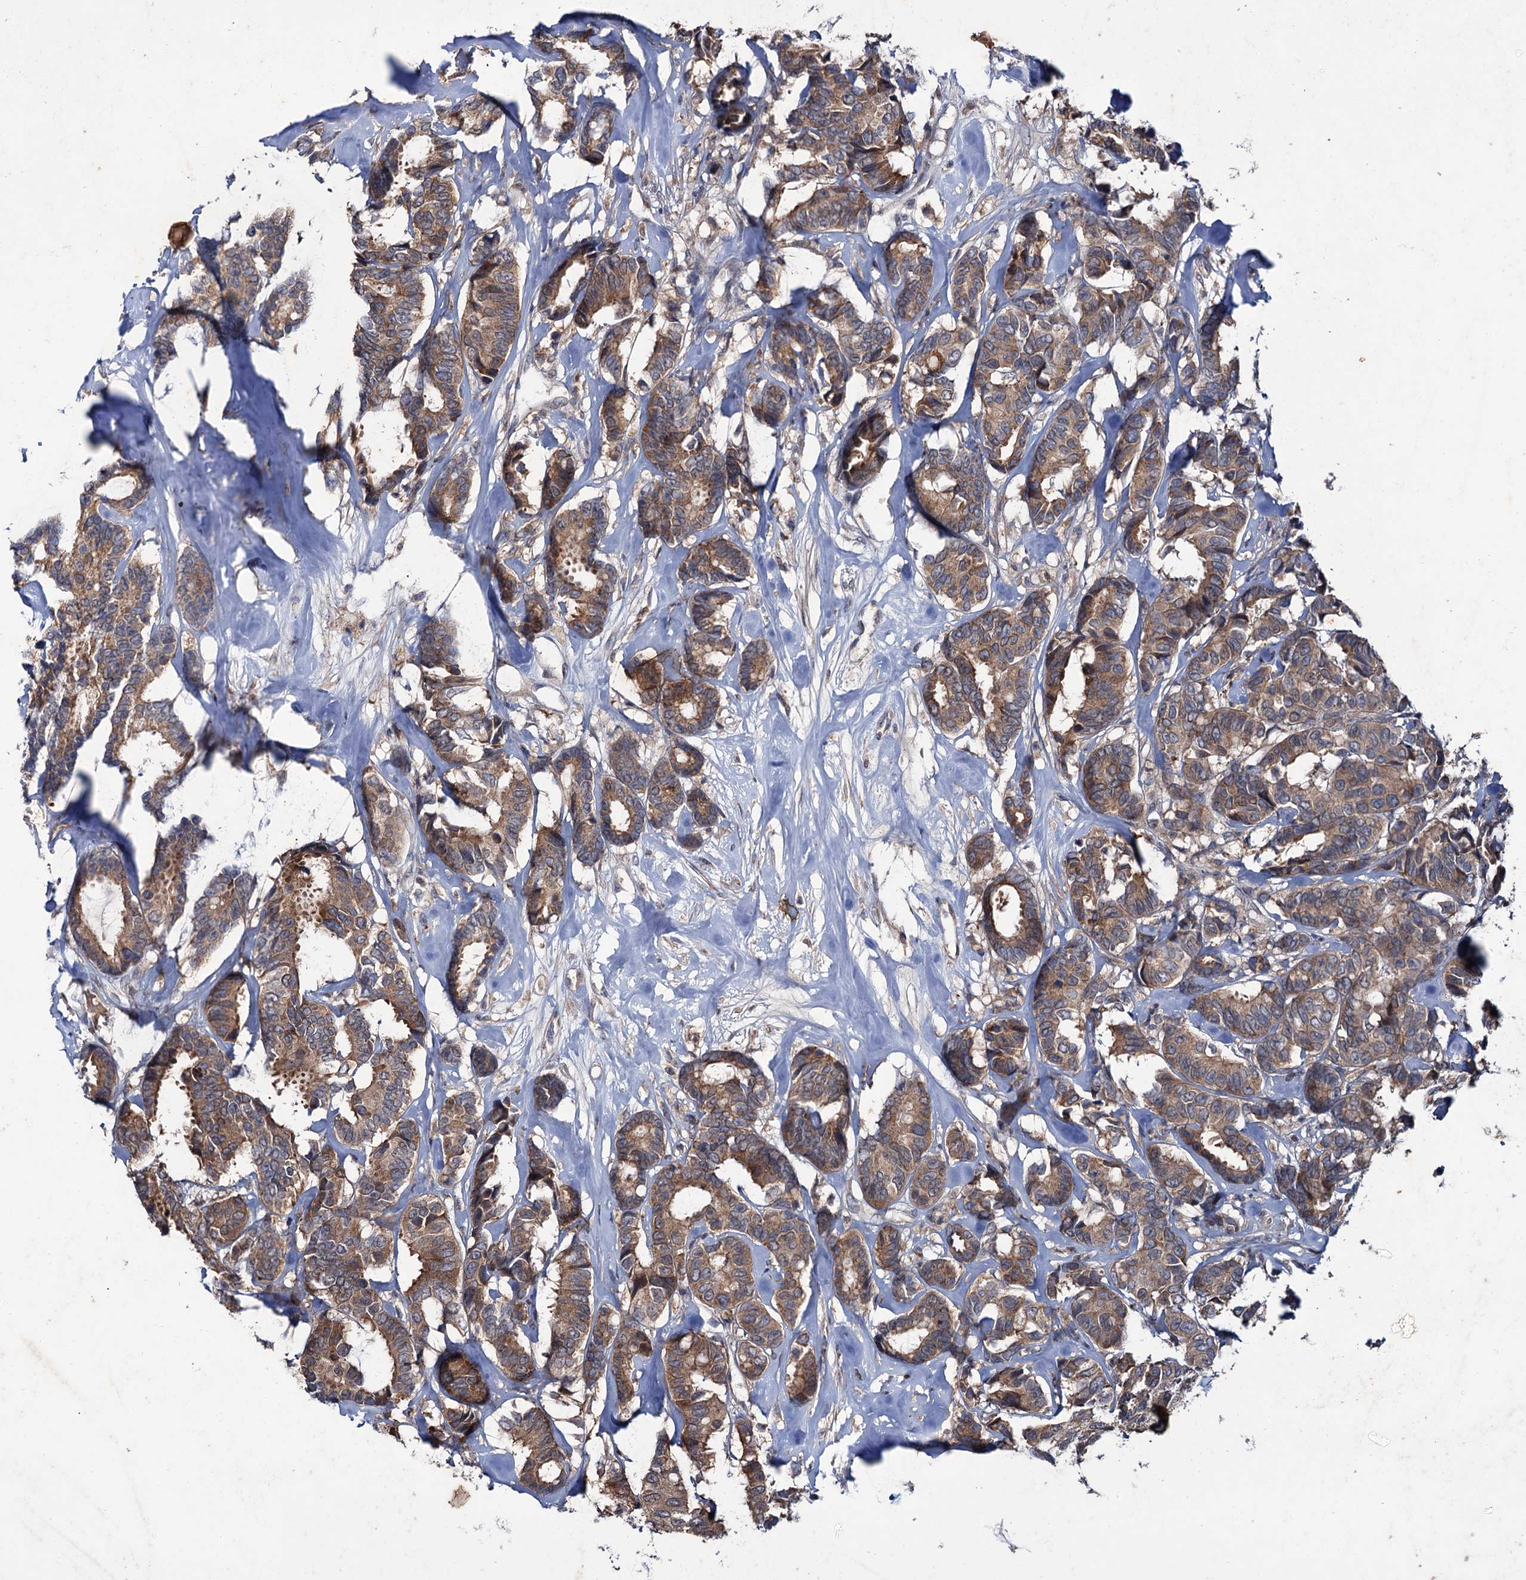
{"staining": {"intensity": "moderate", "quantity": ">75%", "location": "cytoplasmic/membranous"}, "tissue": "breast cancer", "cell_type": "Tumor cells", "image_type": "cancer", "snomed": [{"axis": "morphology", "description": "Duct carcinoma"}, {"axis": "topography", "description": "Breast"}], "caption": "A photomicrograph of breast cancer (intraductal carcinoma) stained for a protein displays moderate cytoplasmic/membranous brown staining in tumor cells.", "gene": "PTPN3", "patient": {"sex": "female", "age": 87}}